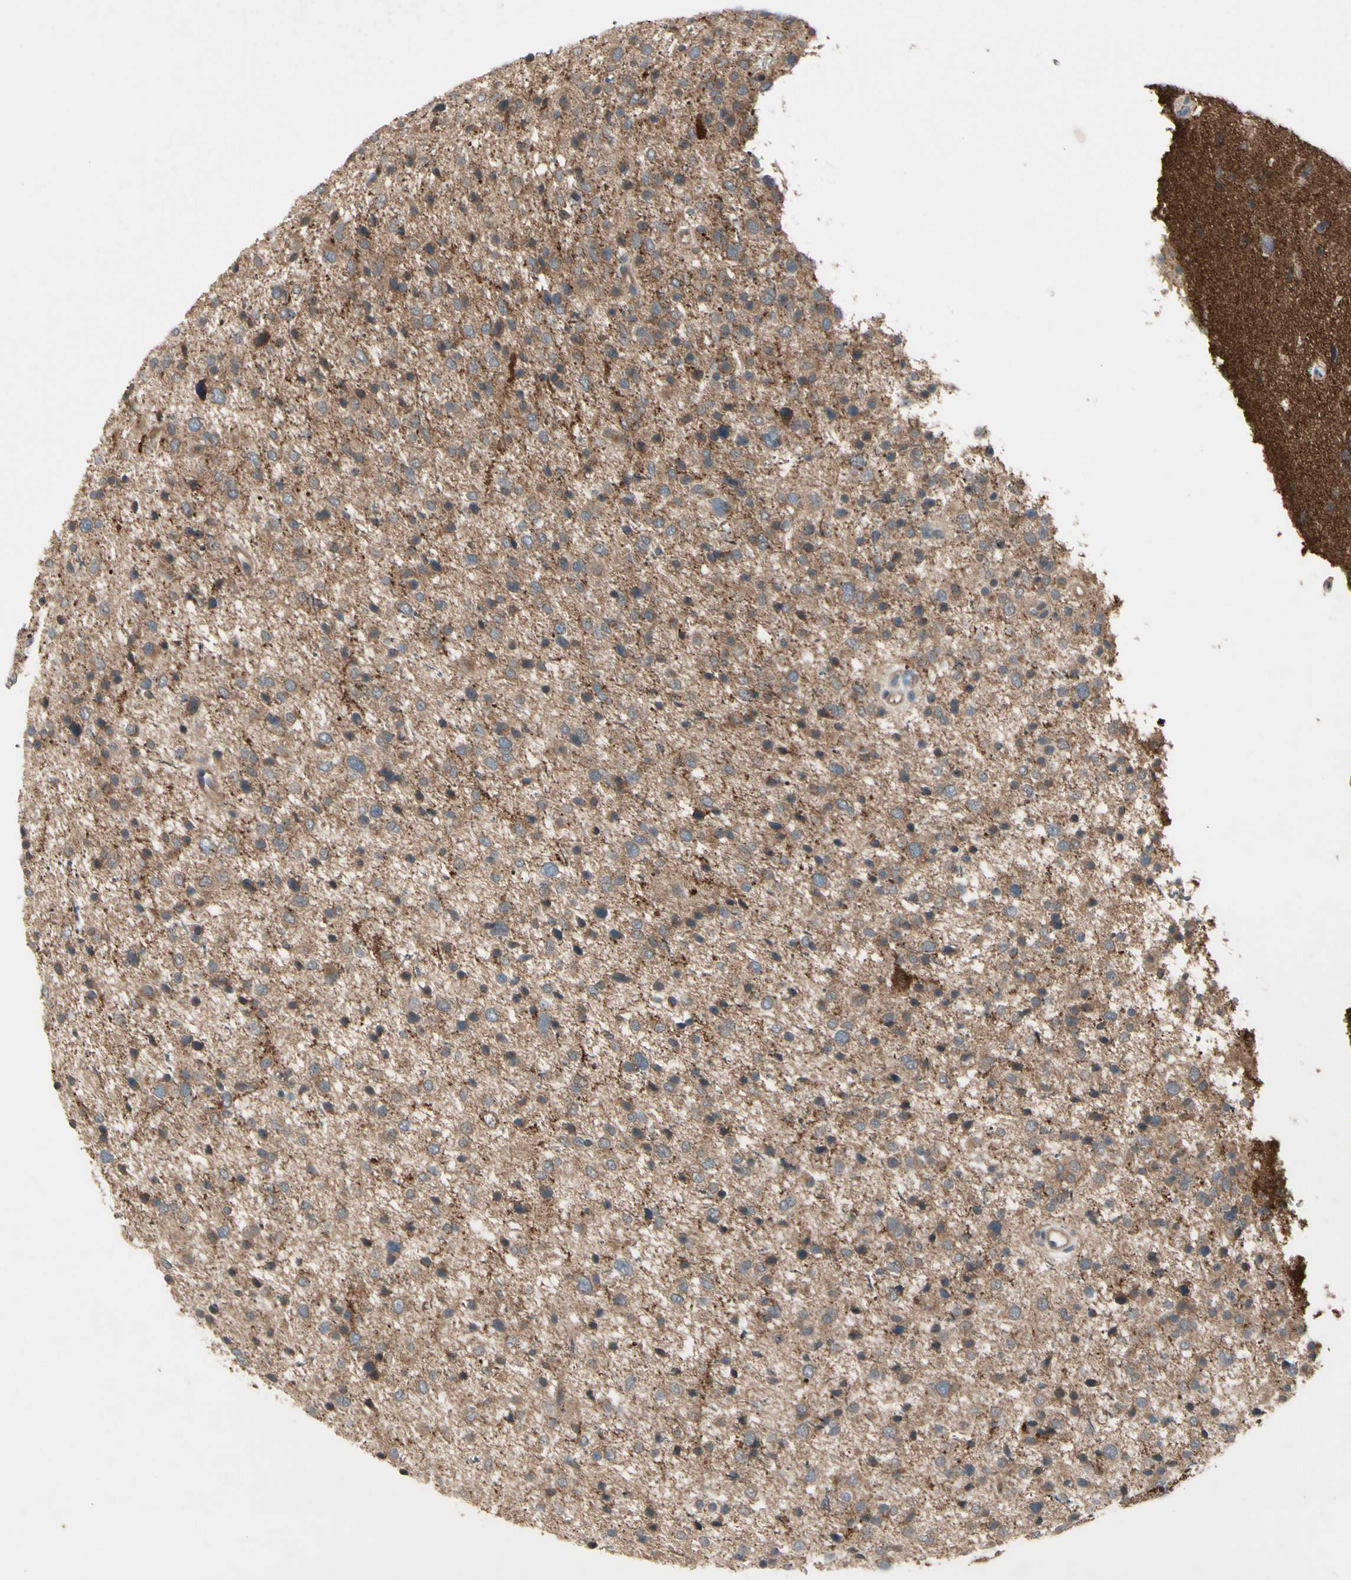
{"staining": {"intensity": "weak", "quantity": ">75%", "location": "cytoplasmic/membranous"}, "tissue": "glioma", "cell_type": "Tumor cells", "image_type": "cancer", "snomed": [{"axis": "morphology", "description": "Glioma, malignant, Low grade"}, {"axis": "topography", "description": "Brain"}], "caption": "IHC micrograph of neoplastic tissue: human malignant glioma (low-grade) stained using IHC displays low levels of weak protein expression localized specifically in the cytoplasmic/membranous of tumor cells, appearing as a cytoplasmic/membranous brown color.", "gene": "NSF", "patient": {"sex": "female", "age": 37}}